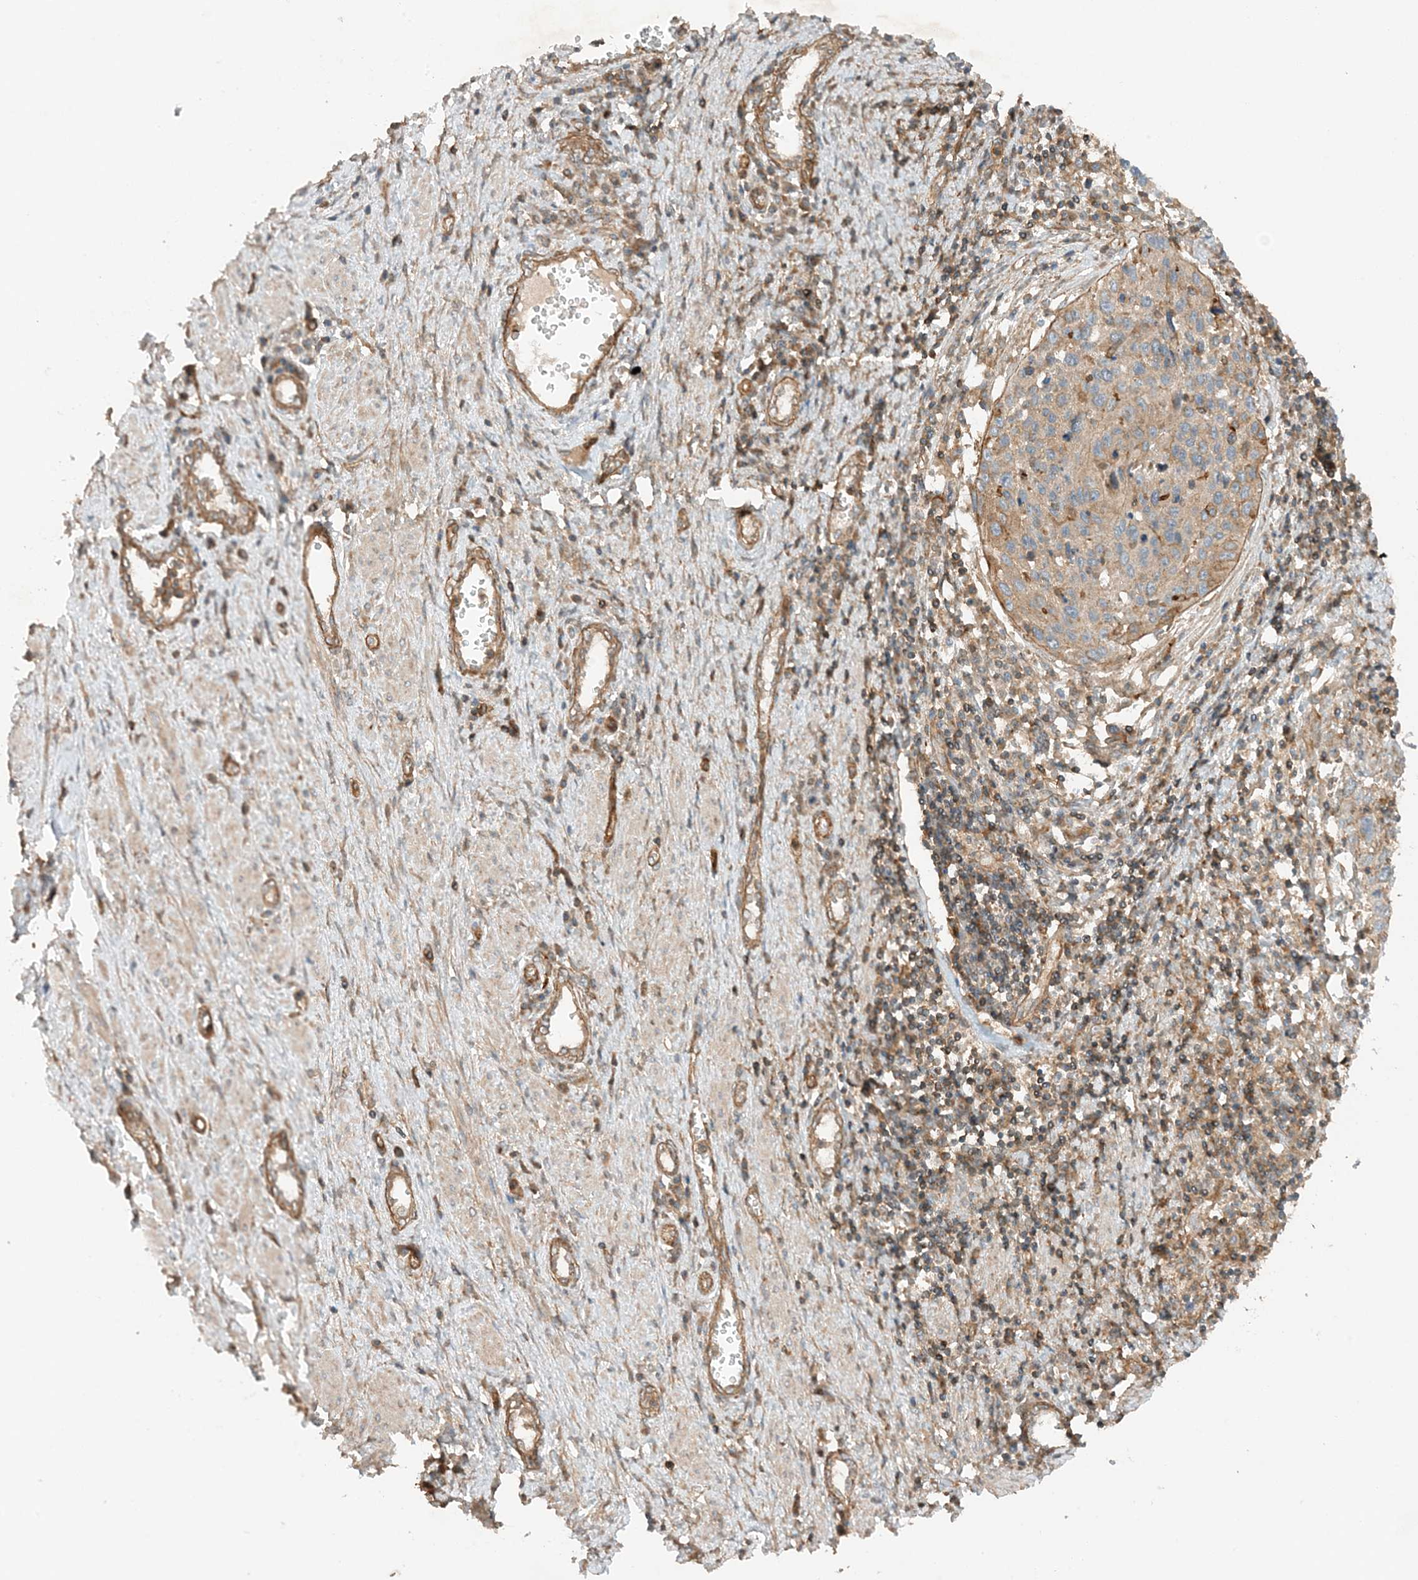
{"staining": {"intensity": "moderate", "quantity": "25%-75%", "location": "cytoplasmic/membranous"}, "tissue": "cervical cancer", "cell_type": "Tumor cells", "image_type": "cancer", "snomed": [{"axis": "morphology", "description": "Squamous cell carcinoma, NOS"}, {"axis": "topography", "description": "Cervix"}], "caption": "This photomicrograph displays cervical squamous cell carcinoma stained with immunohistochemistry to label a protein in brown. The cytoplasmic/membranous of tumor cells show moderate positivity for the protein. Nuclei are counter-stained blue.", "gene": "SLC25A12", "patient": {"sex": "female", "age": 32}}